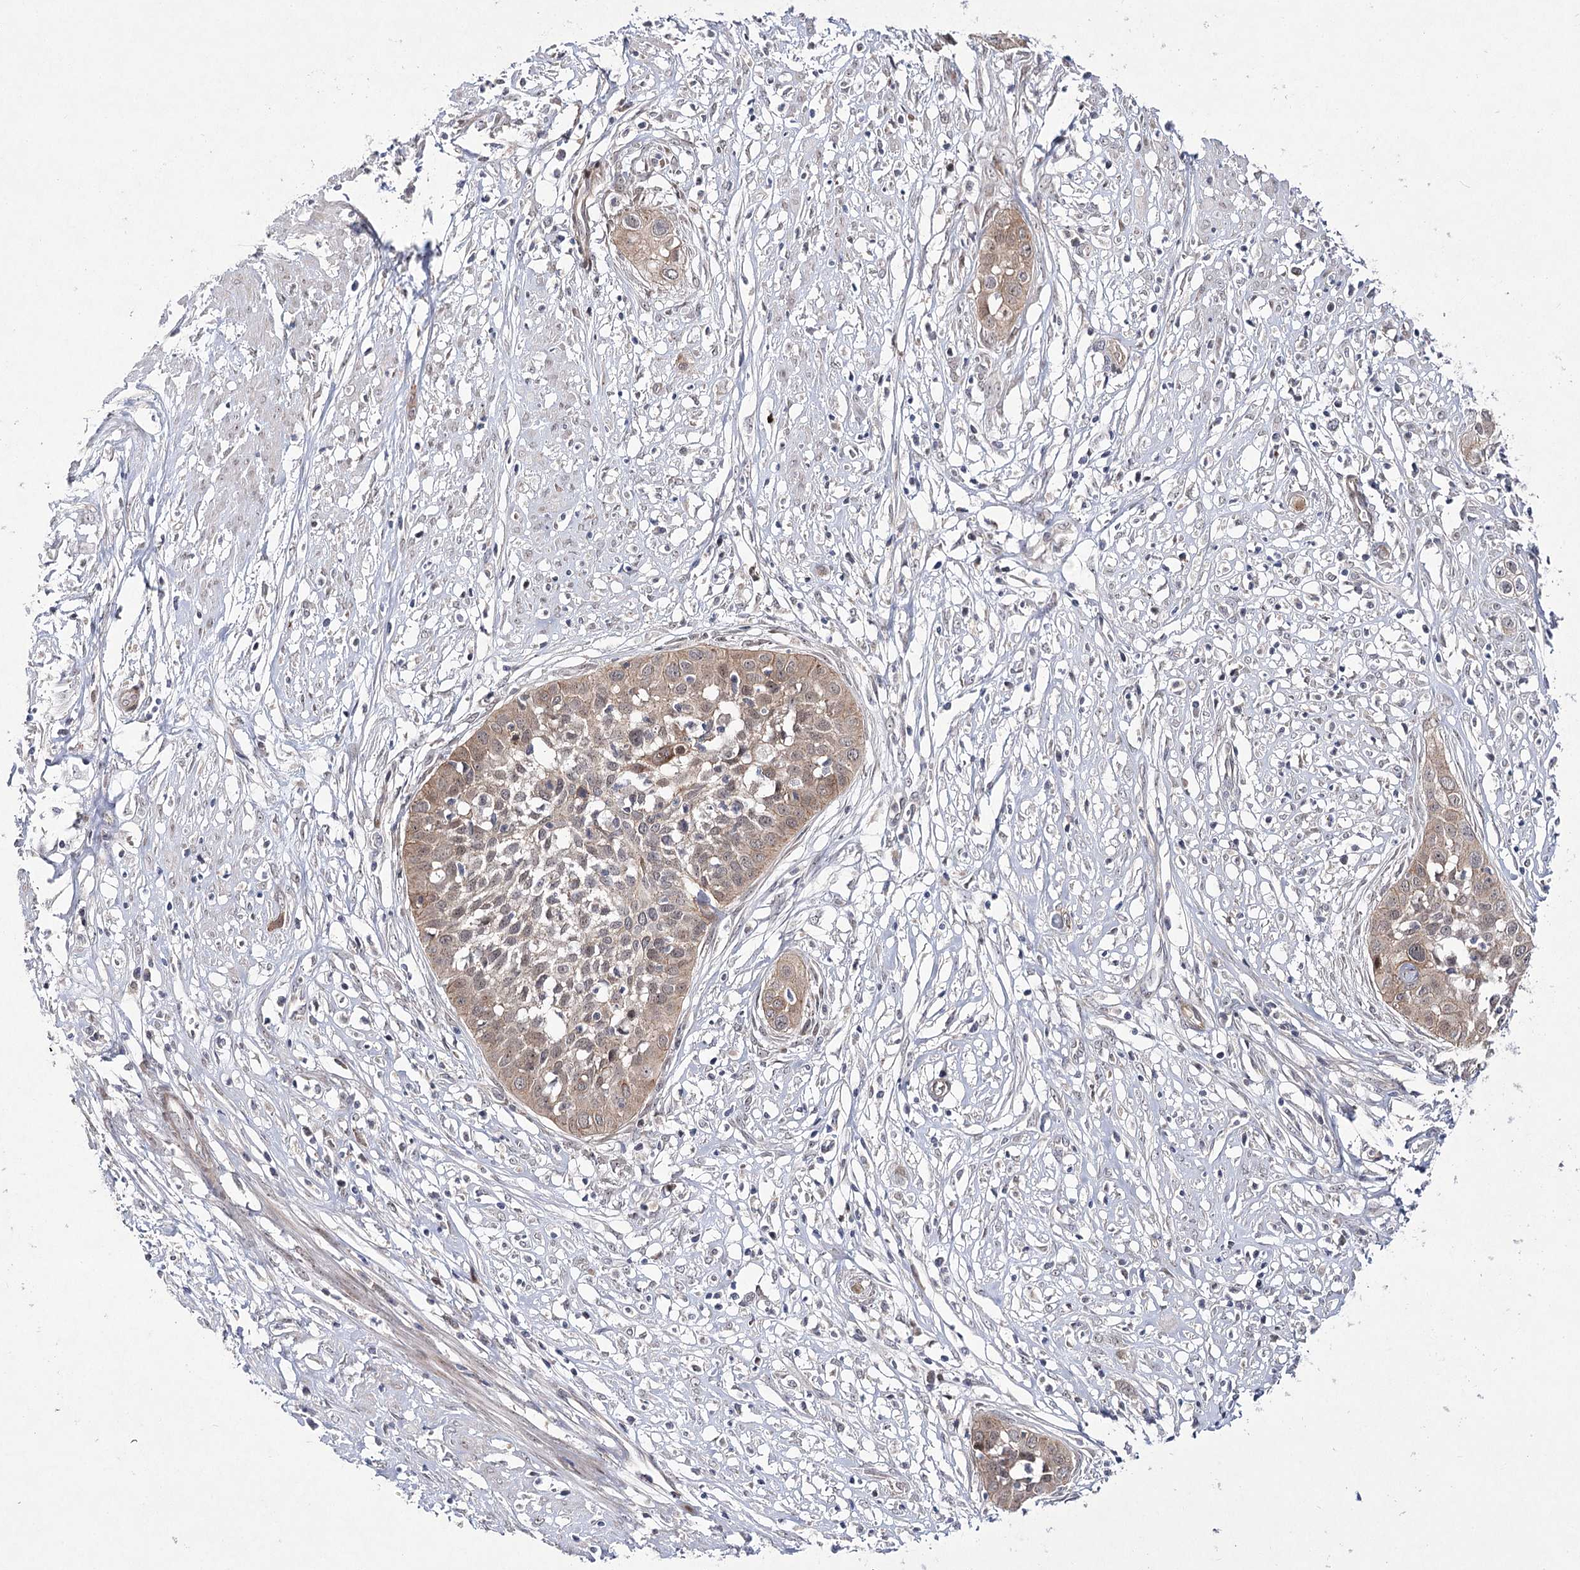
{"staining": {"intensity": "weak", "quantity": ">75%", "location": "cytoplasmic/membranous"}, "tissue": "cervical cancer", "cell_type": "Tumor cells", "image_type": "cancer", "snomed": [{"axis": "morphology", "description": "Squamous cell carcinoma, NOS"}, {"axis": "topography", "description": "Cervix"}], "caption": "An image of human cervical squamous cell carcinoma stained for a protein shows weak cytoplasmic/membranous brown staining in tumor cells.", "gene": "ARHGAP32", "patient": {"sex": "female", "age": 34}}